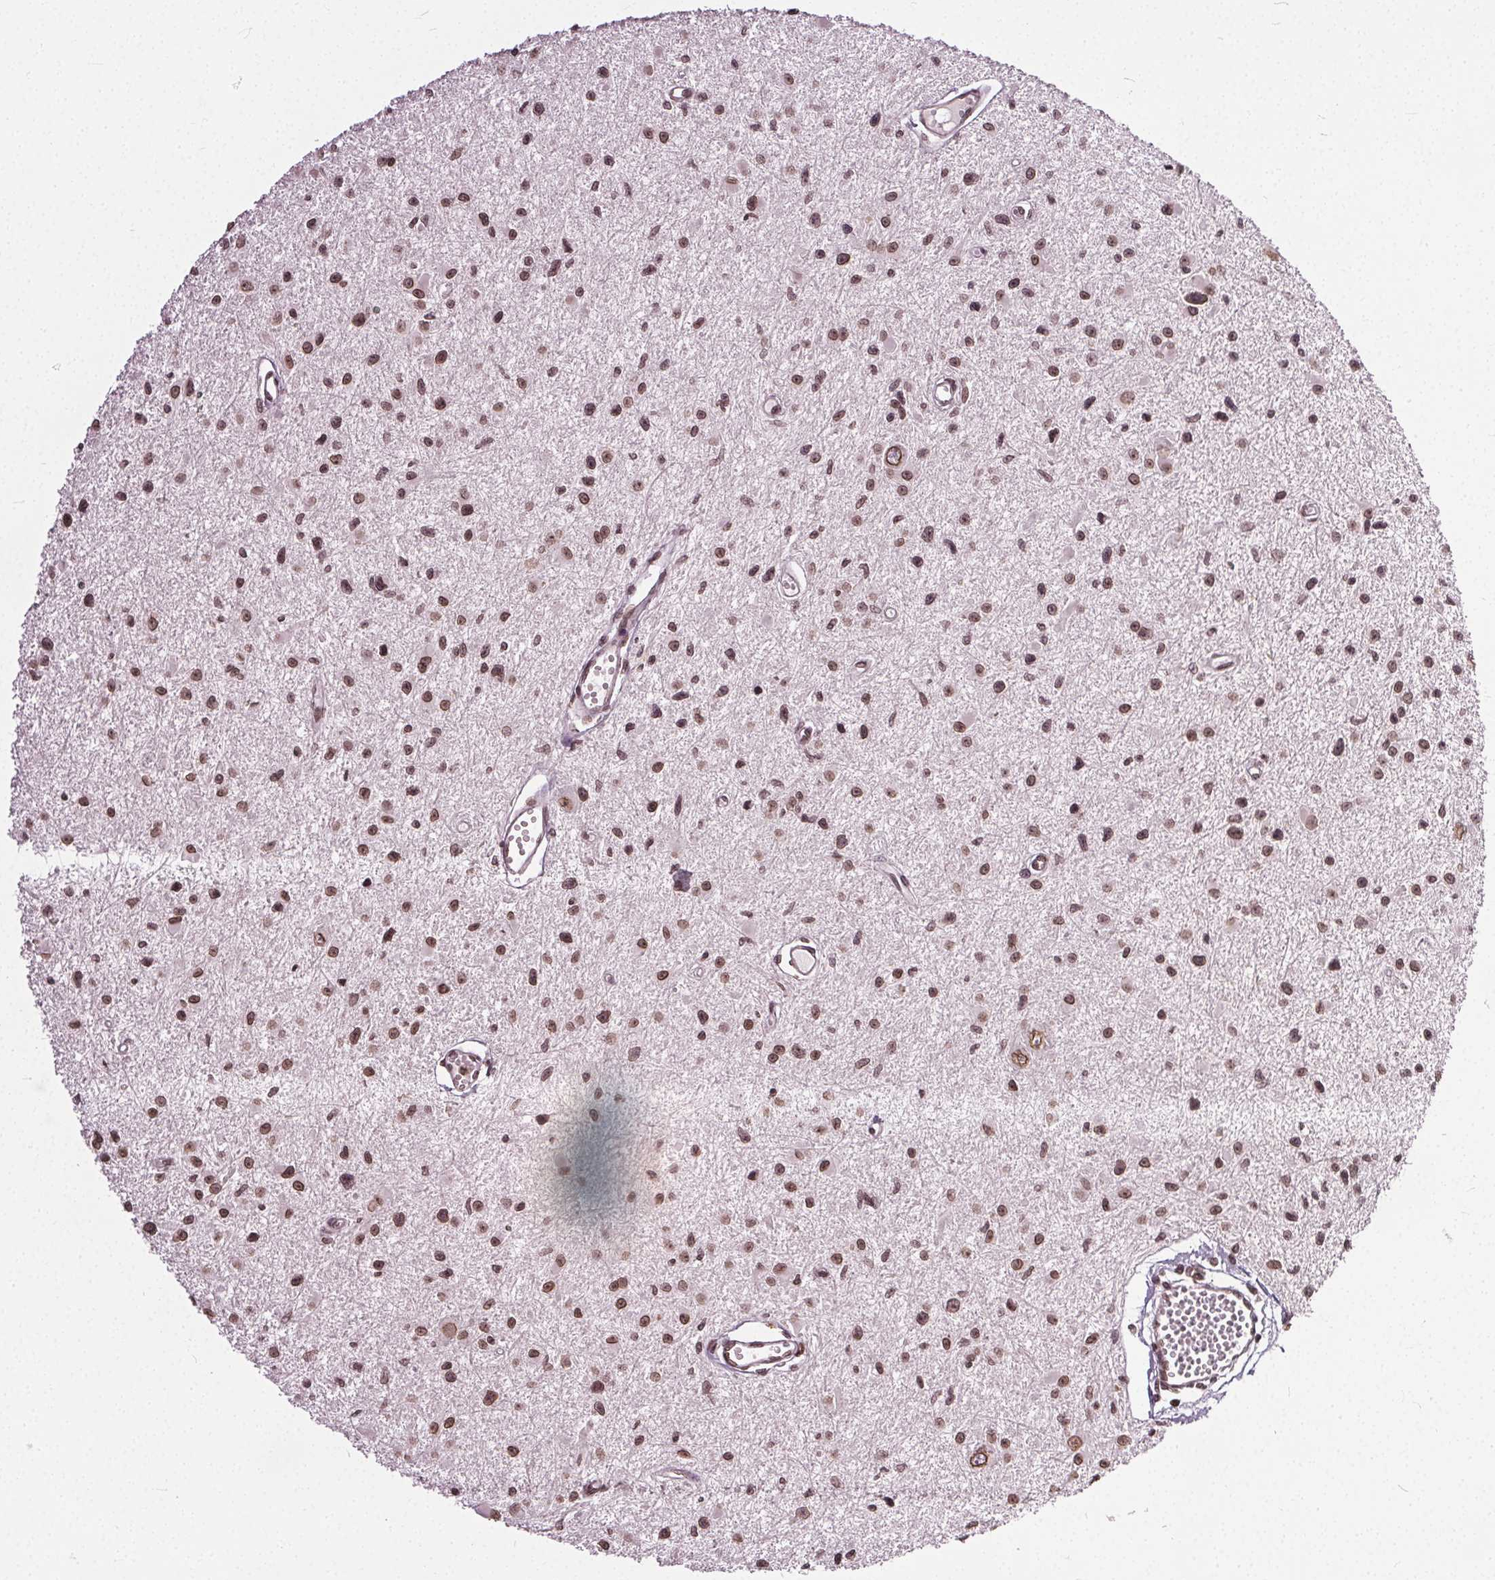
{"staining": {"intensity": "moderate", "quantity": ">75%", "location": "nuclear"}, "tissue": "glioma", "cell_type": "Tumor cells", "image_type": "cancer", "snomed": [{"axis": "morphology", "description": "Glioma, malignant, High grade"}, {"axis": "topography", "description": "Brain"}], "caption": "There is medium levels of moderate nuclear positivity in tumor cells of glioma, as demonstrated by immunohistochemical staining (brown color).", "gene": "TTC39C", "patient": {"sex": "male", "age": 54}}